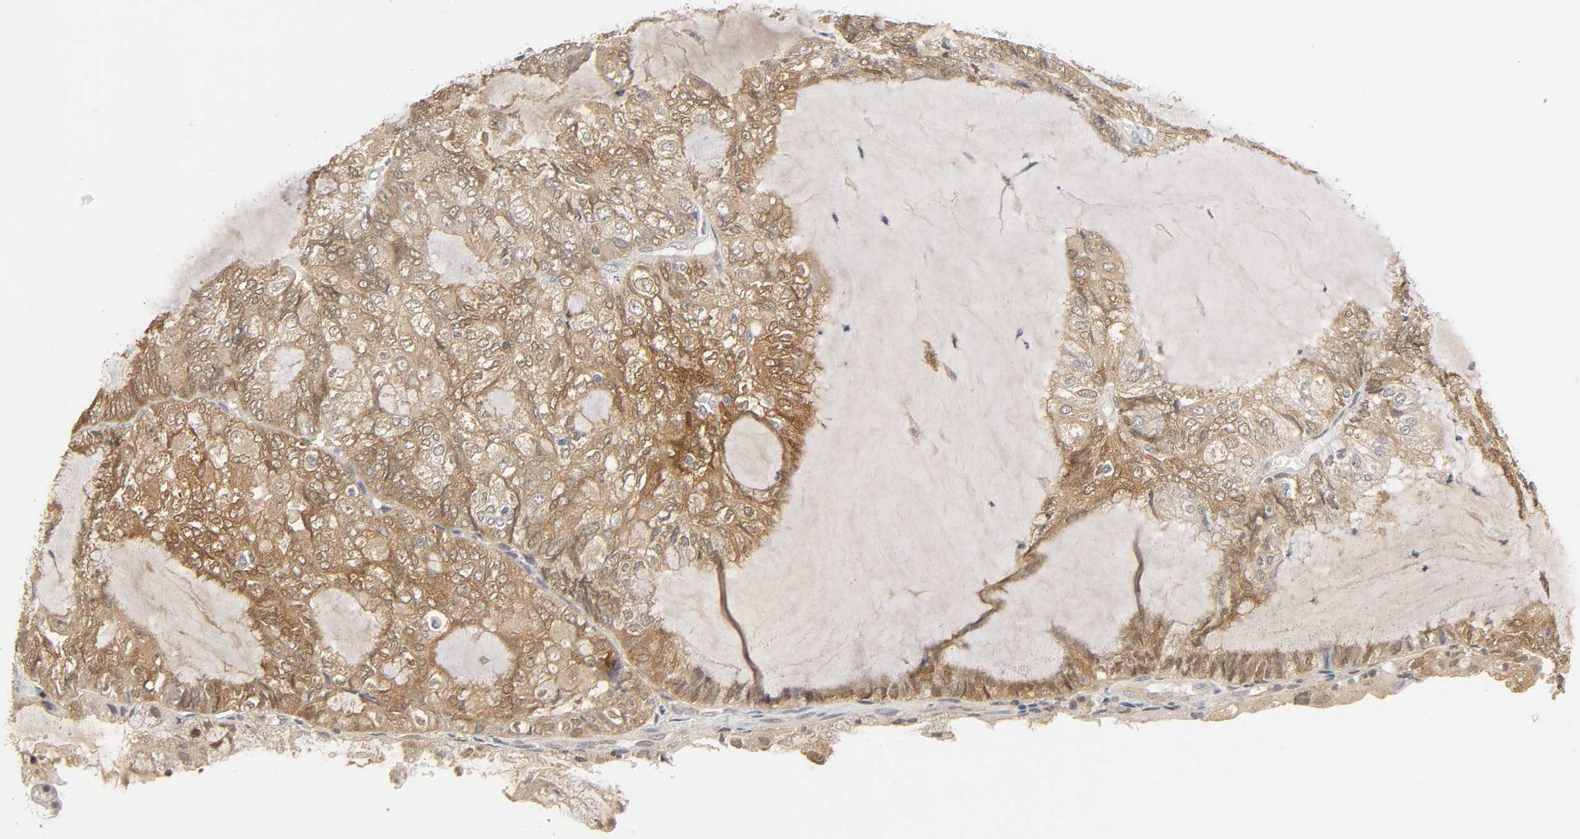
{"staining": {"intensity": "moderate", "quantity": ">75%", "location": "cytoplasmic/membranous"}, "tissue": "endometrial cancer", "cell_type": "Tumor cells", "image_type": "cancer", "snomed": [{"axis": "morphology", "description": "Adenocarcinoma, NOS"}, {"axis": "topography", "description": "Endometrium"}], "caption": "Brown immunohistochemical staining in human adenocarcinoma (endometrial) reveals moderate cytoplasmic/membranous positivity in approximately >75% of tumor cells. The protein of interest is stained brown, and the nuclei are stained in blue (DAB (3,3'-diaminobenzidine) IHC with brightfield microscopy, high magnification).", "gene": "MIF", "patient": {"sex": "female", "age": 81}}